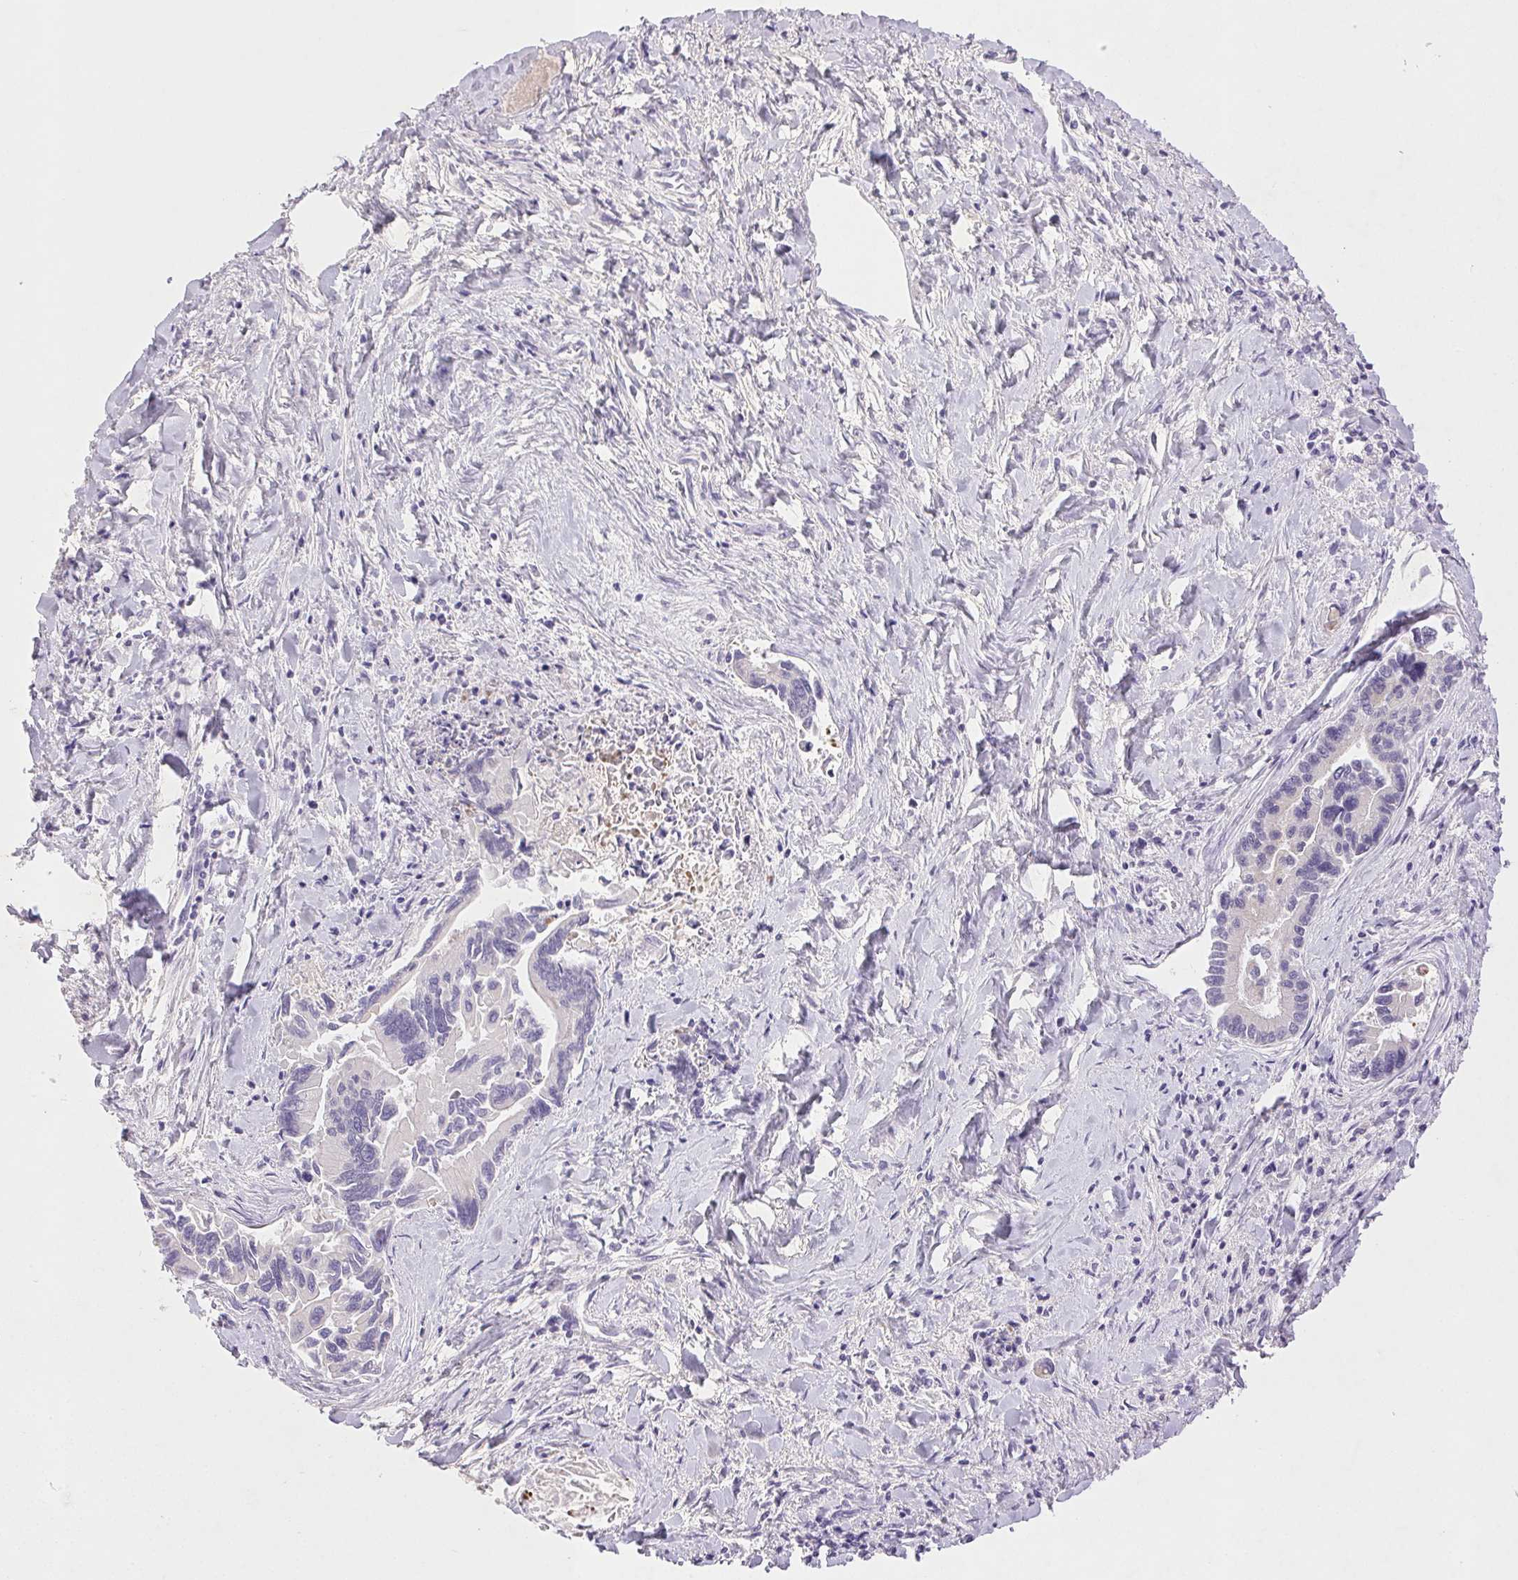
{"staining": {"intensity": "negative", "quantity": "none", "location": "none"}, "tissue": "liver cancer", "cell_type": "Tumor cells", "image_type": "cancer", "snomed": [{"axis": "morphology", "description": "Cholangiocarcinoma"}, {"axis": "topography", "description": "Liver"}], "caption": "DAB immunohistochemical staining of liver cholangiocarcinoma demonstrates no significant staining in tumor cells.", "gene": "EMX2", "patient": {"sex": "male", "age": 66}}